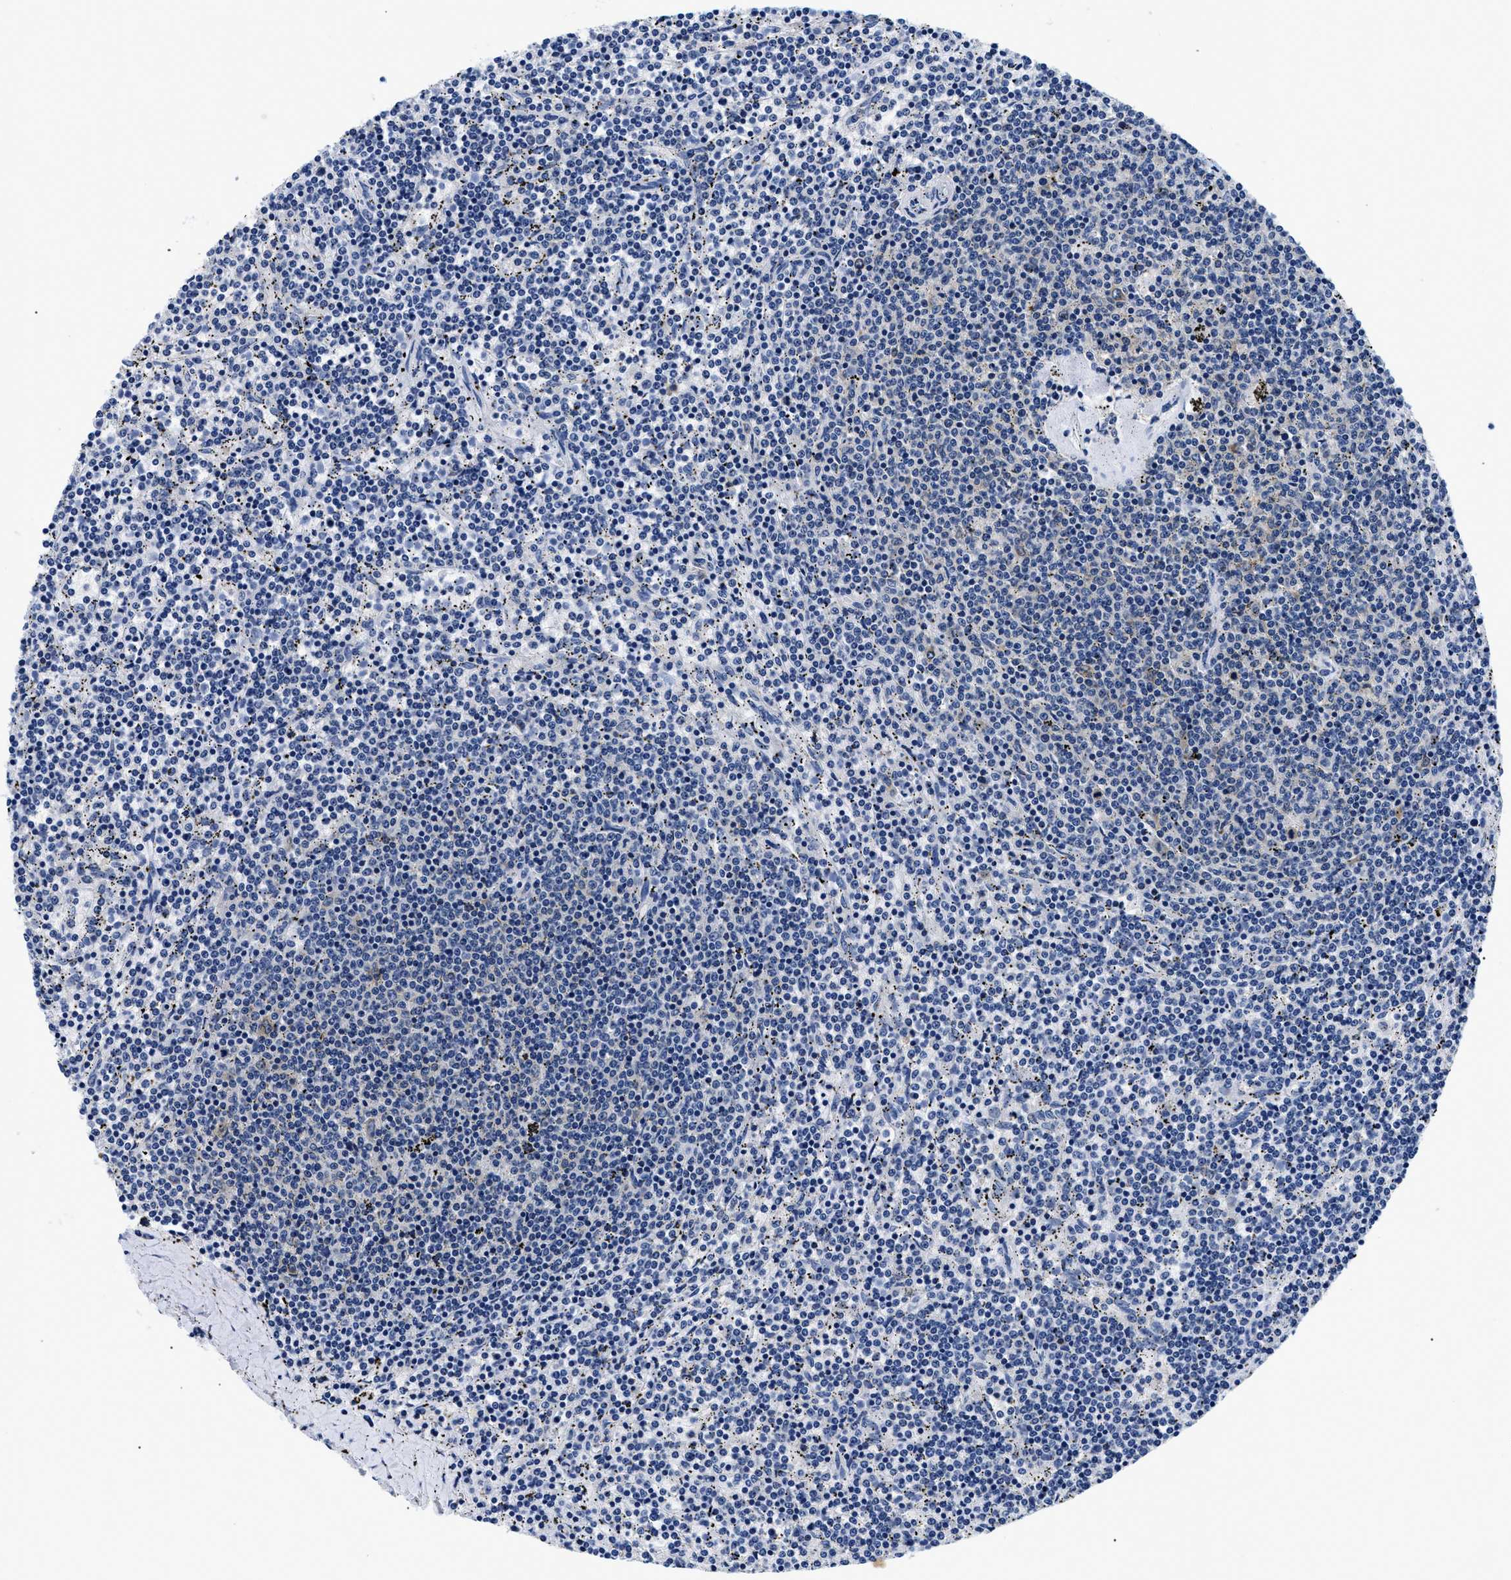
{"staining": {"intensity": "negative", "quantity": "none", "location": "none"}, "tissue": "lymphoma", "cell_type": "Tumor cells", "image_type": "cancer", "snomed": [{"axis": "morphology", "description": "Malignant lymphoma, non-Hodgkin's type, Low grade"}, {"axis": "topography", "description": "Spleen"}], "caption": "A high-resolution photomicrograph shows immunohistochemistry (IHC) staining of malignant lymphoma, non-Hodgkin's type (low-grade), which displays no significant positivity in tumor cells.", "gene": "MEA1", "patient": {"sex": "female", "age": 50}}